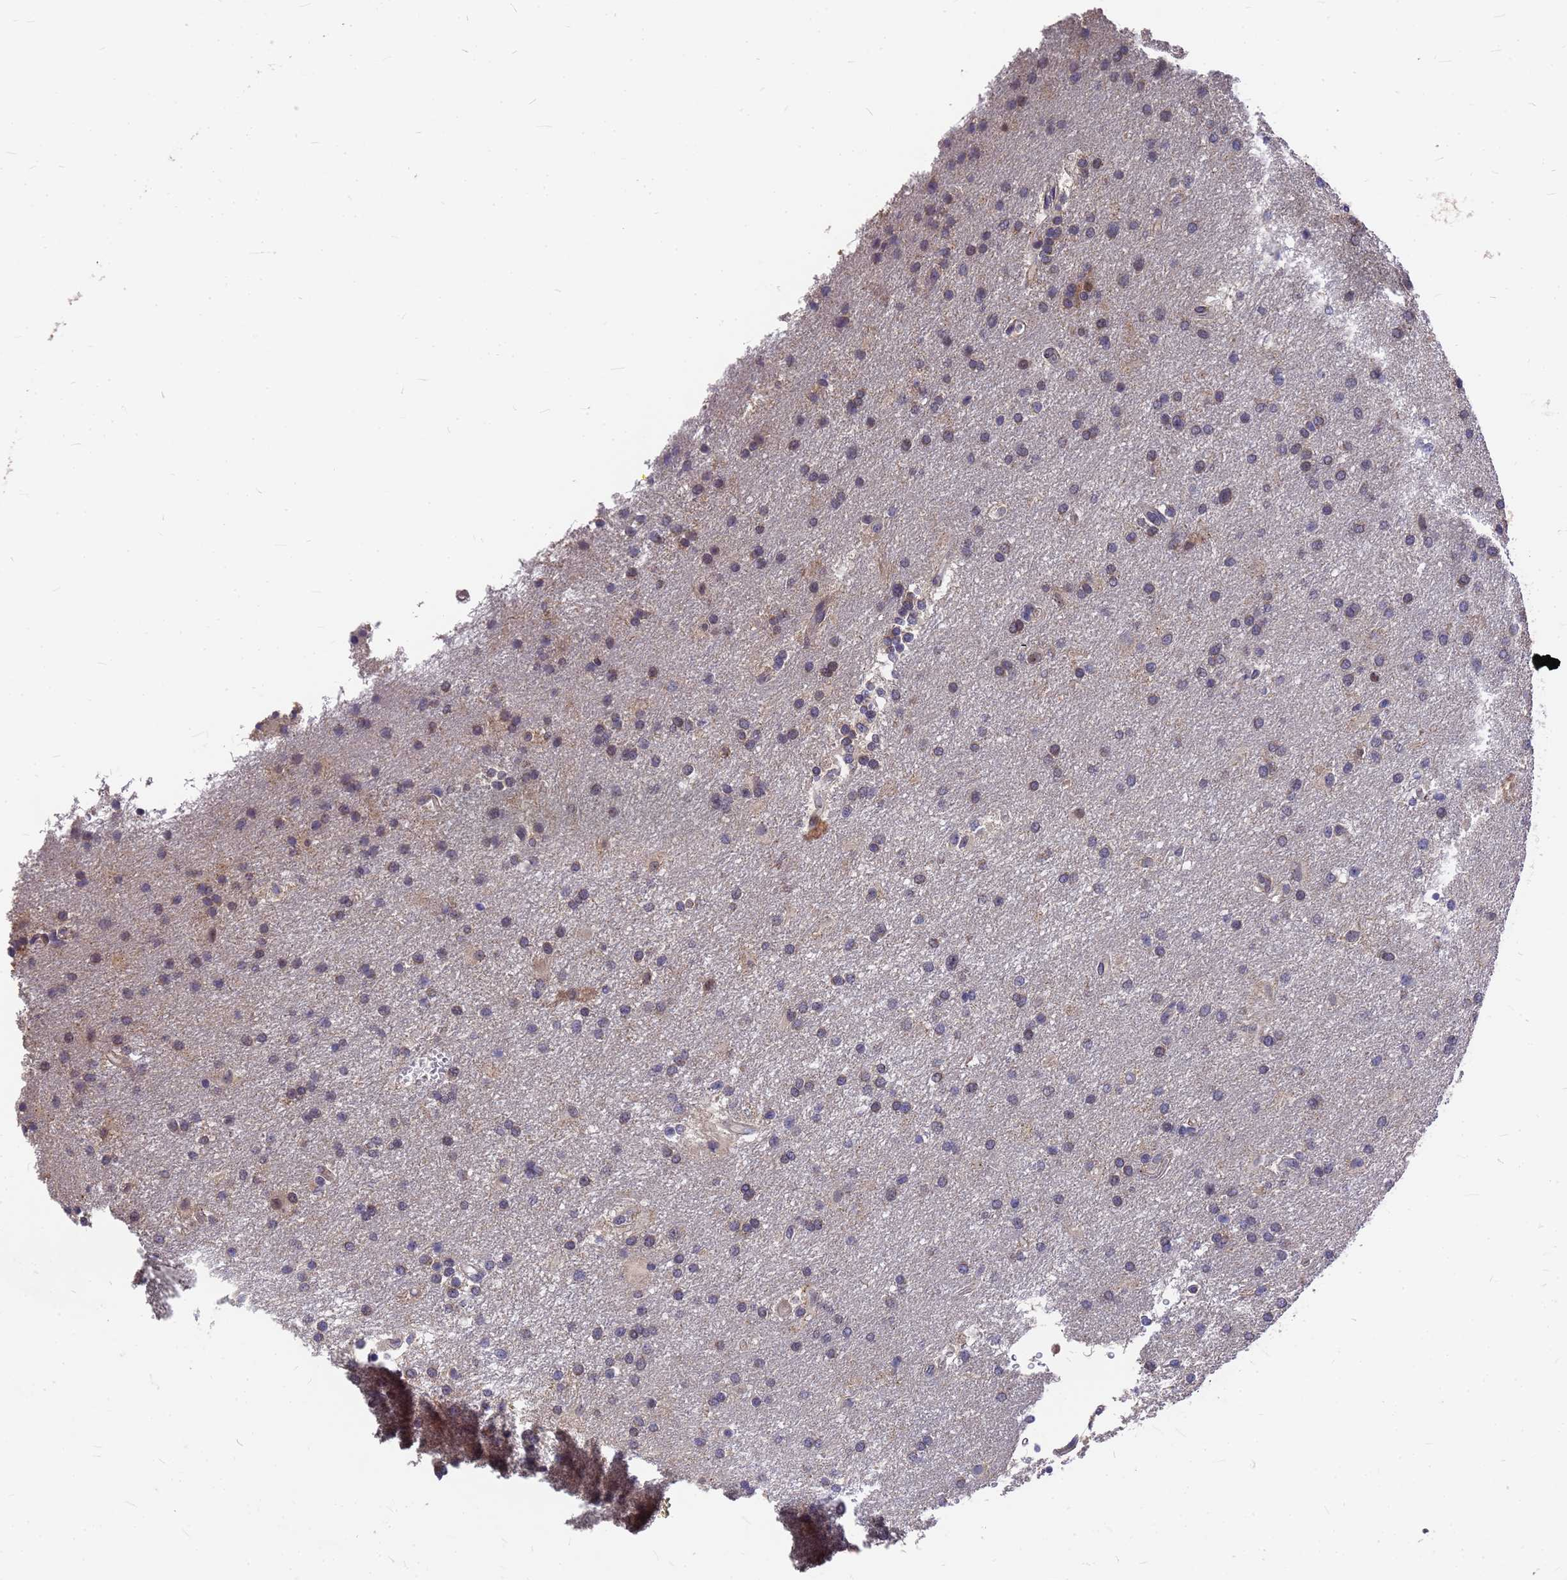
{"staining": {"intensity": "weak", "quantity": "<25%", "location": "cytoplasmic/membranous"}, "tissue": "glioma", "cell_type": "Tumor cells", "image_type": "cancer", "snomed": [{"axis": "morphology", "description": "Glioma, malignant, Low grade"}, {"axis": "topography", "description": "Brain"}], "caption": "Immunohistochemistry photomicrograph of neoplastic tissue: glioma stained with DAB (3,3'-diaminobenzidine) reveals no significant protein staining in tumor cells.", "gene": "ZNF717", "patient": {"sex": "male", "age": 66}}